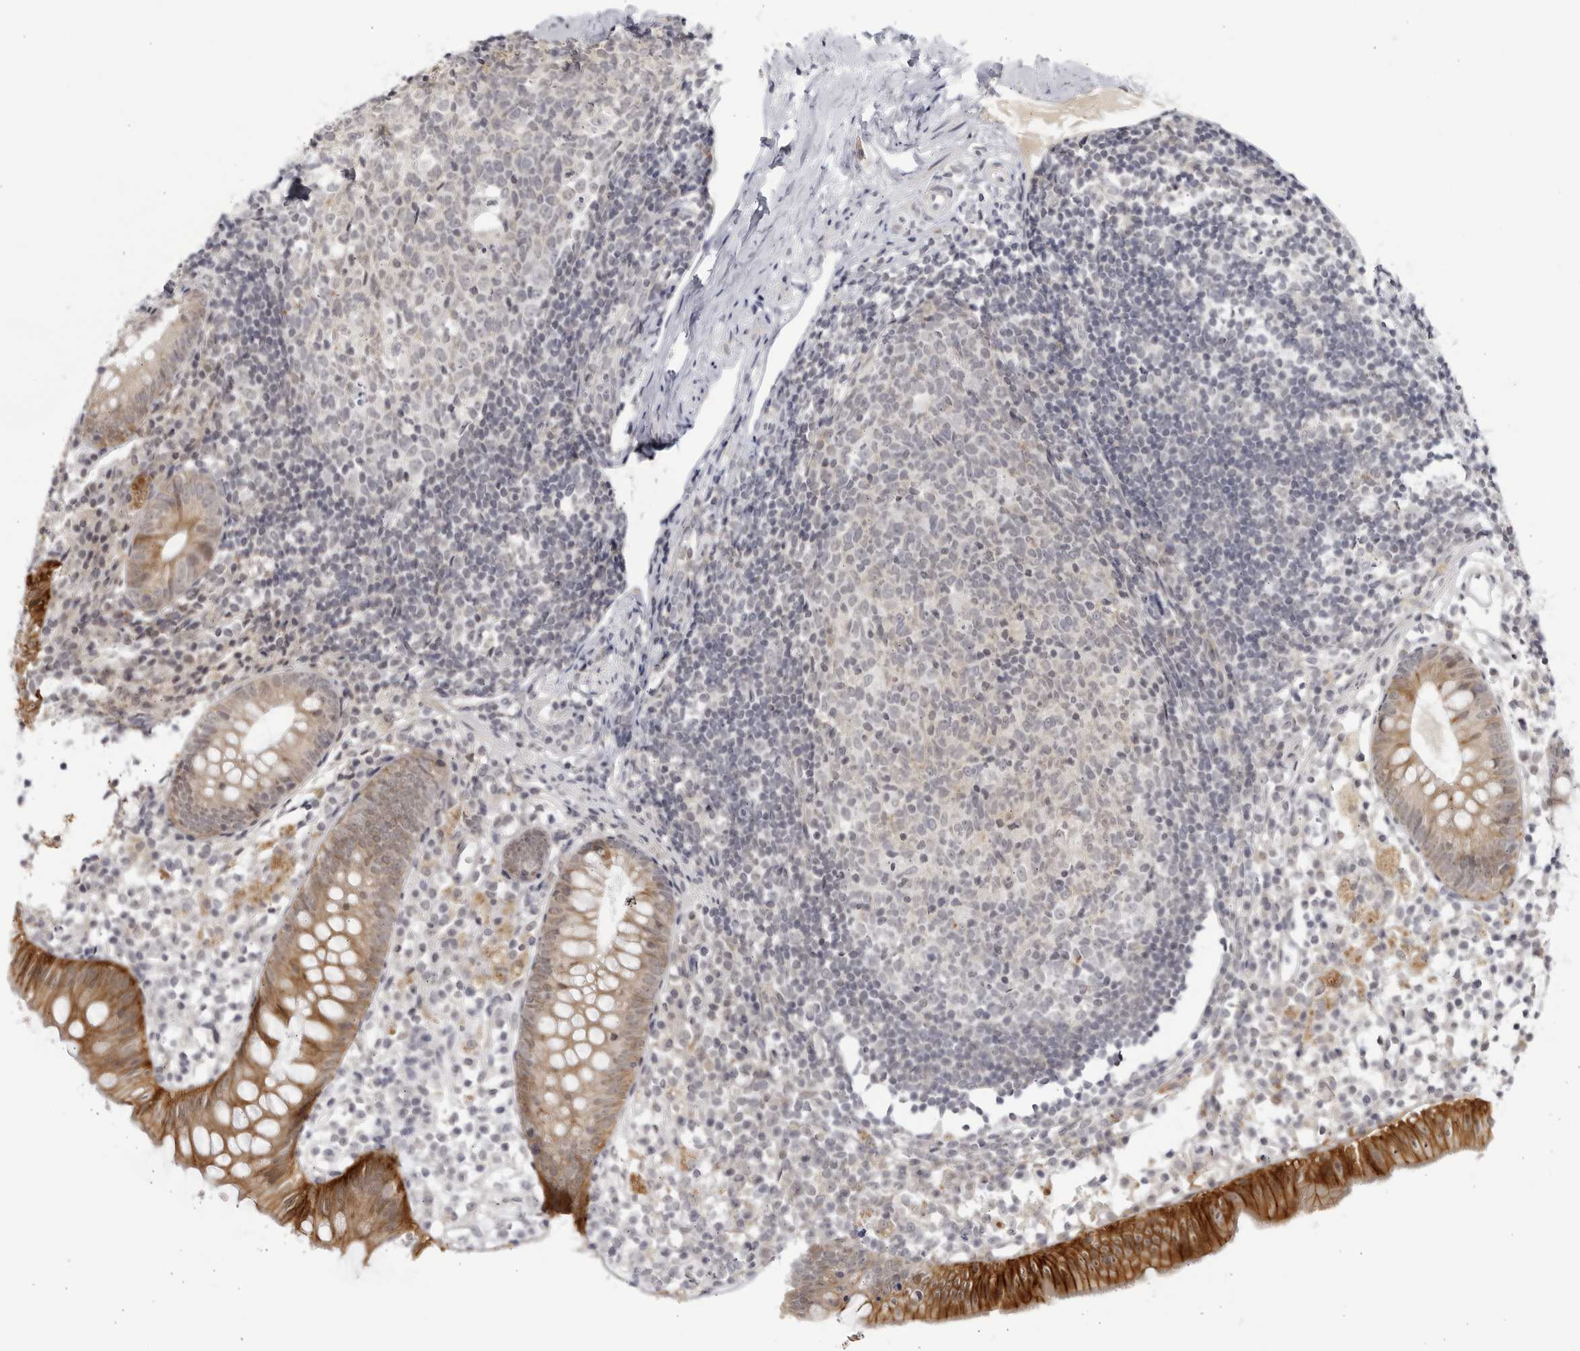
{"staining": {"intensity": "moderate", "quantity": "25%-75%", "location": "cytoplasmic/membranous"}, "tissue": "appendix", "cell_type": "Glandular cells", "image_type": "normal", "snomed": [{"axis": "morphology", "description": "Normal tissue, NOS"}, {"axis": "topography", "description": "Appendix"}], "caption": "Immunohistochemical staining of unremarkable human appendix demonstrates medium levels of moderate cytoplasmic/membranous expression in about 25%-75% of glandular cells.", "gene": "CNBD1", "patient": {"sex": "female", "age": 20}}